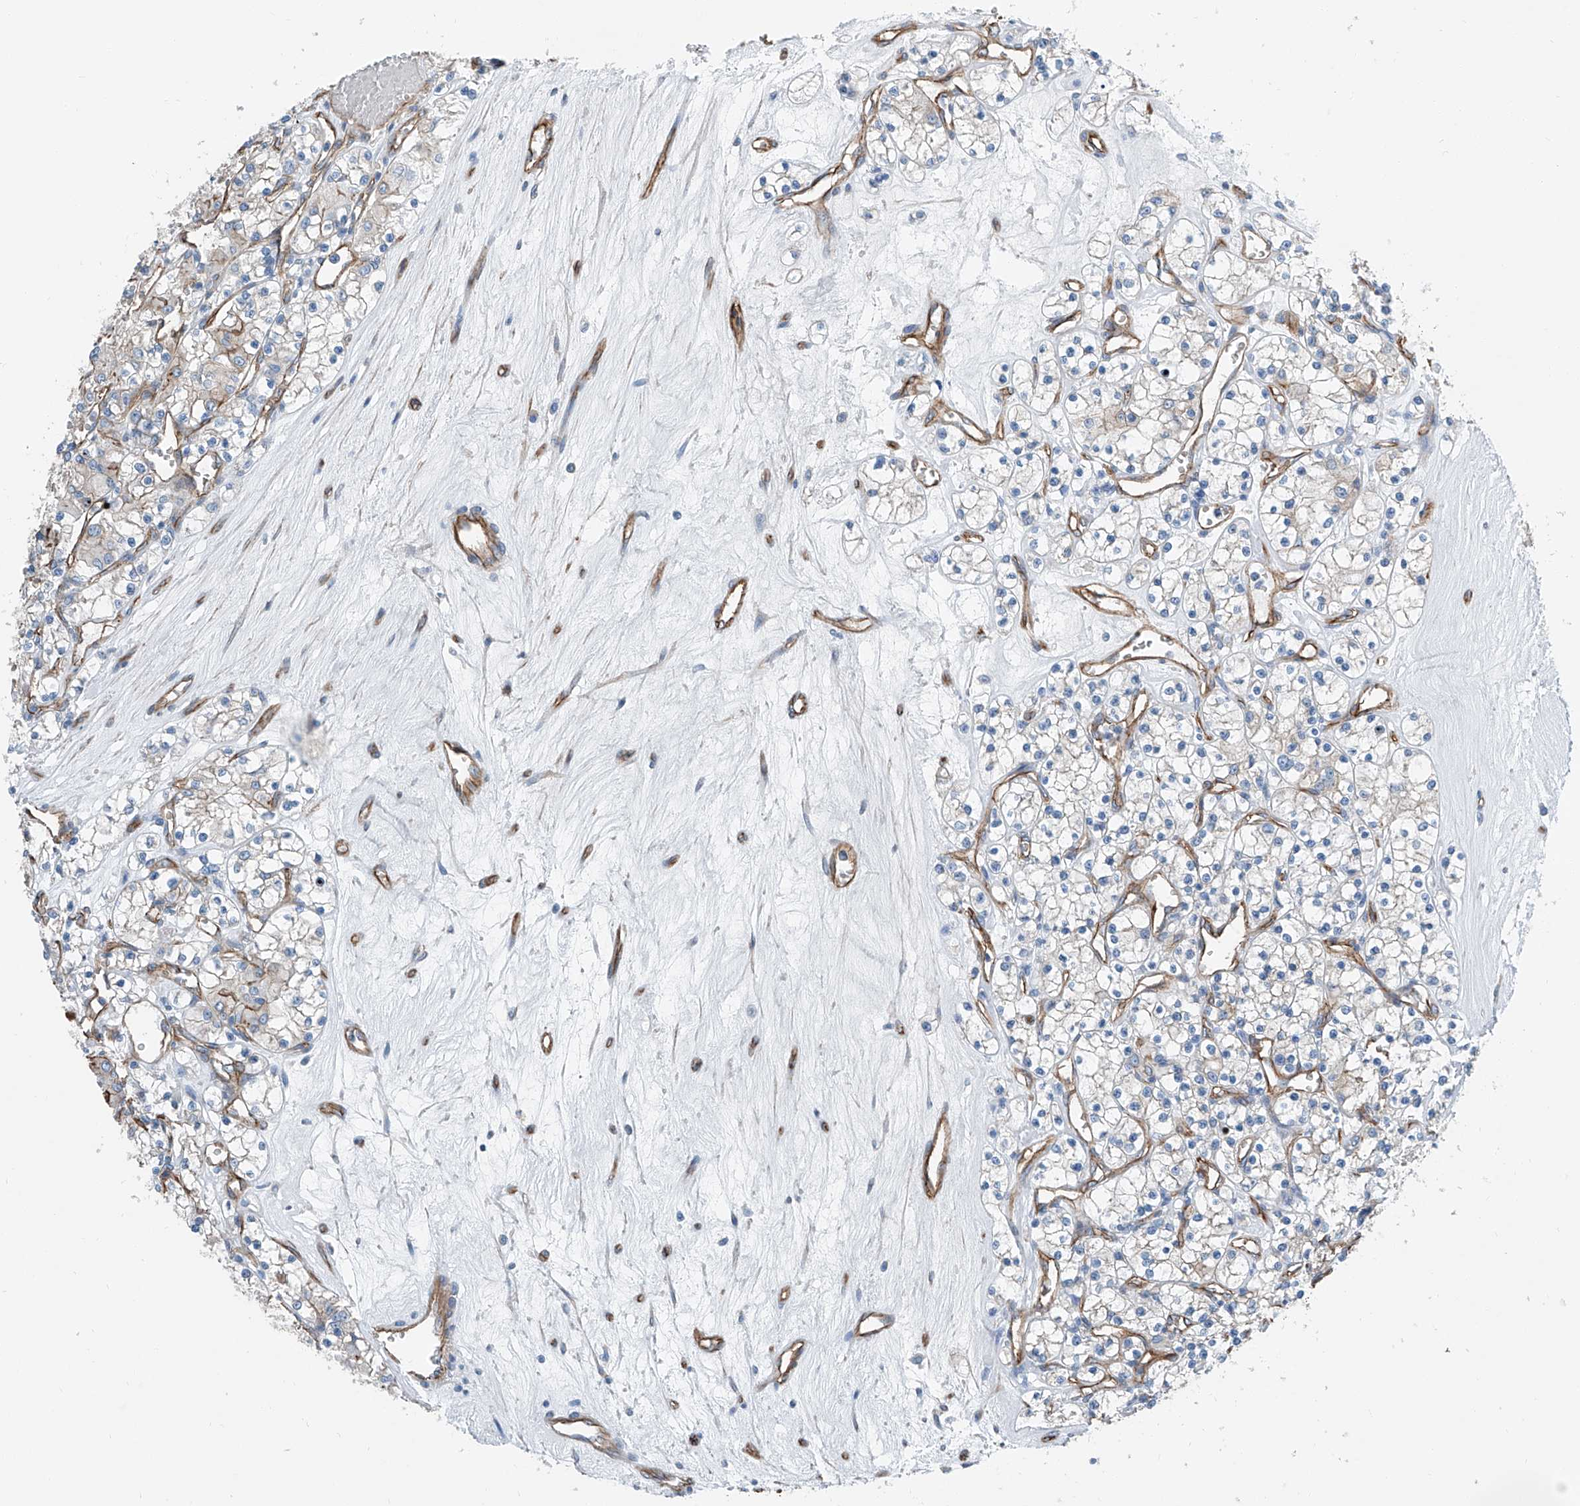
{"staining": {"intensity": "negative", "quantity": "none", "location": "none"}, "tissue": "renal cancer", "cell_type": "Tumor cells", "image_type": "cancer", "snomed": [{"axis": "morphology", "description": "Adenocarcinoma, NOS"}, {"axis": "topography", "description": "Kidney"}], "caption": "Immunohistochemistry (IHC) of adenocarcinoma (renal) shows no staining in tumor cells. (DAB (3,3'-diaminobenzidine) immunohistochemistry with hematoxylin counter stain).", "gene": "THEMIS2", "patient": {"sex": "female", "age": 59}}